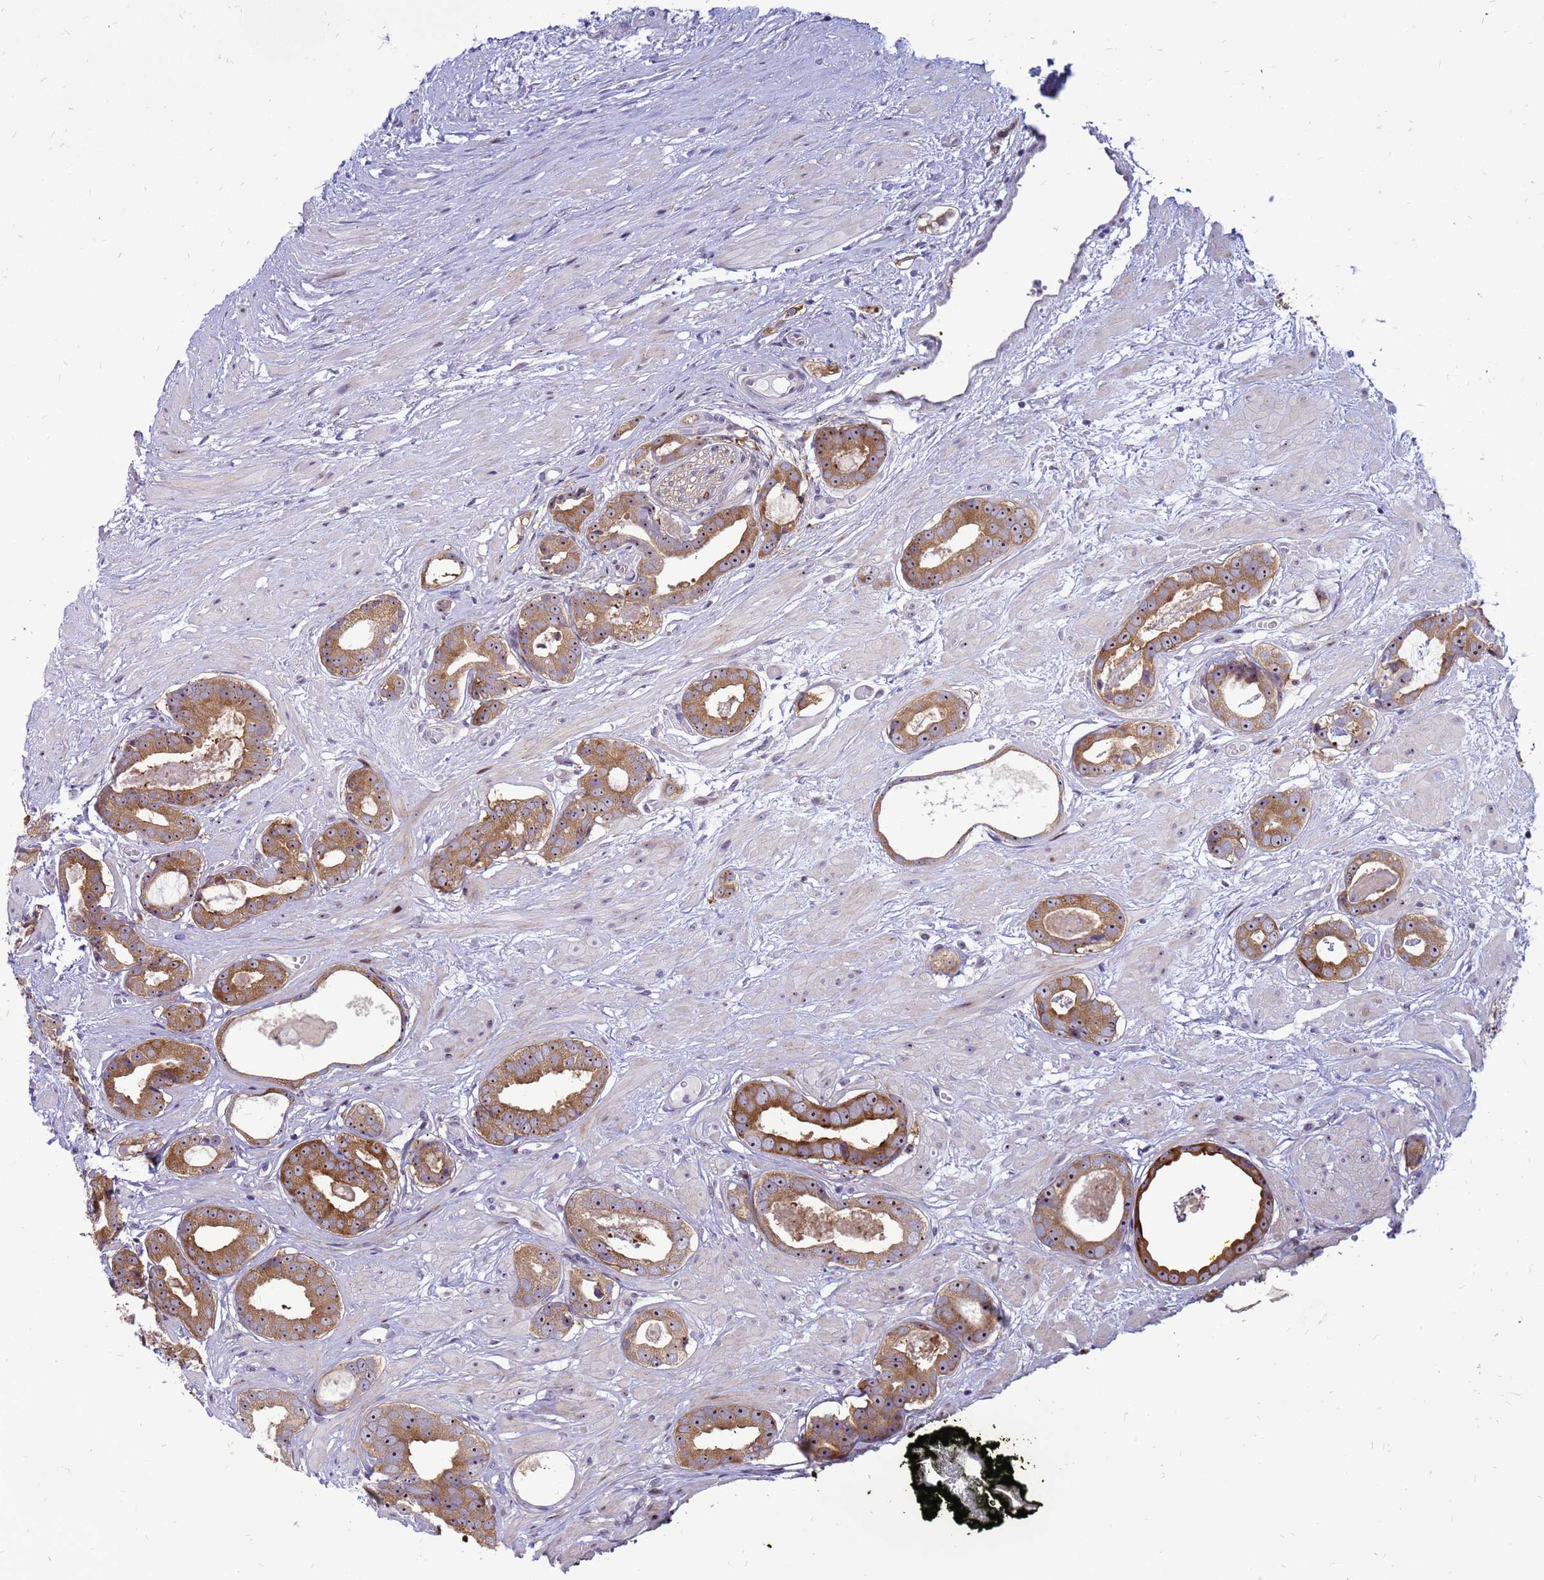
{"staining": {"intensity": "moderate", "quantity": ">75%", "location": "cytoplasmic/membranous,nuclear"}, "tissue": "prostate cancer", "cell_type": "Tumor cells", "image_type": "cancer", "snomed": [{"axis": "morphology", "description": "Adenocarcinoma, Low grade"}, {"axis": "topography", "description": "Prostate"}], "caption": "Immunohistochemistry photomicrograph of human prostate adenocarcinoma (low-grade) stained for a protein (brown), which demonstrates medium levels of moderate cytoplasmic/membranous and nuclear staining in approximately >75% of tumor cells.", "gene": "RSPO1", "patient": {"sex": "male", "age": 64}}